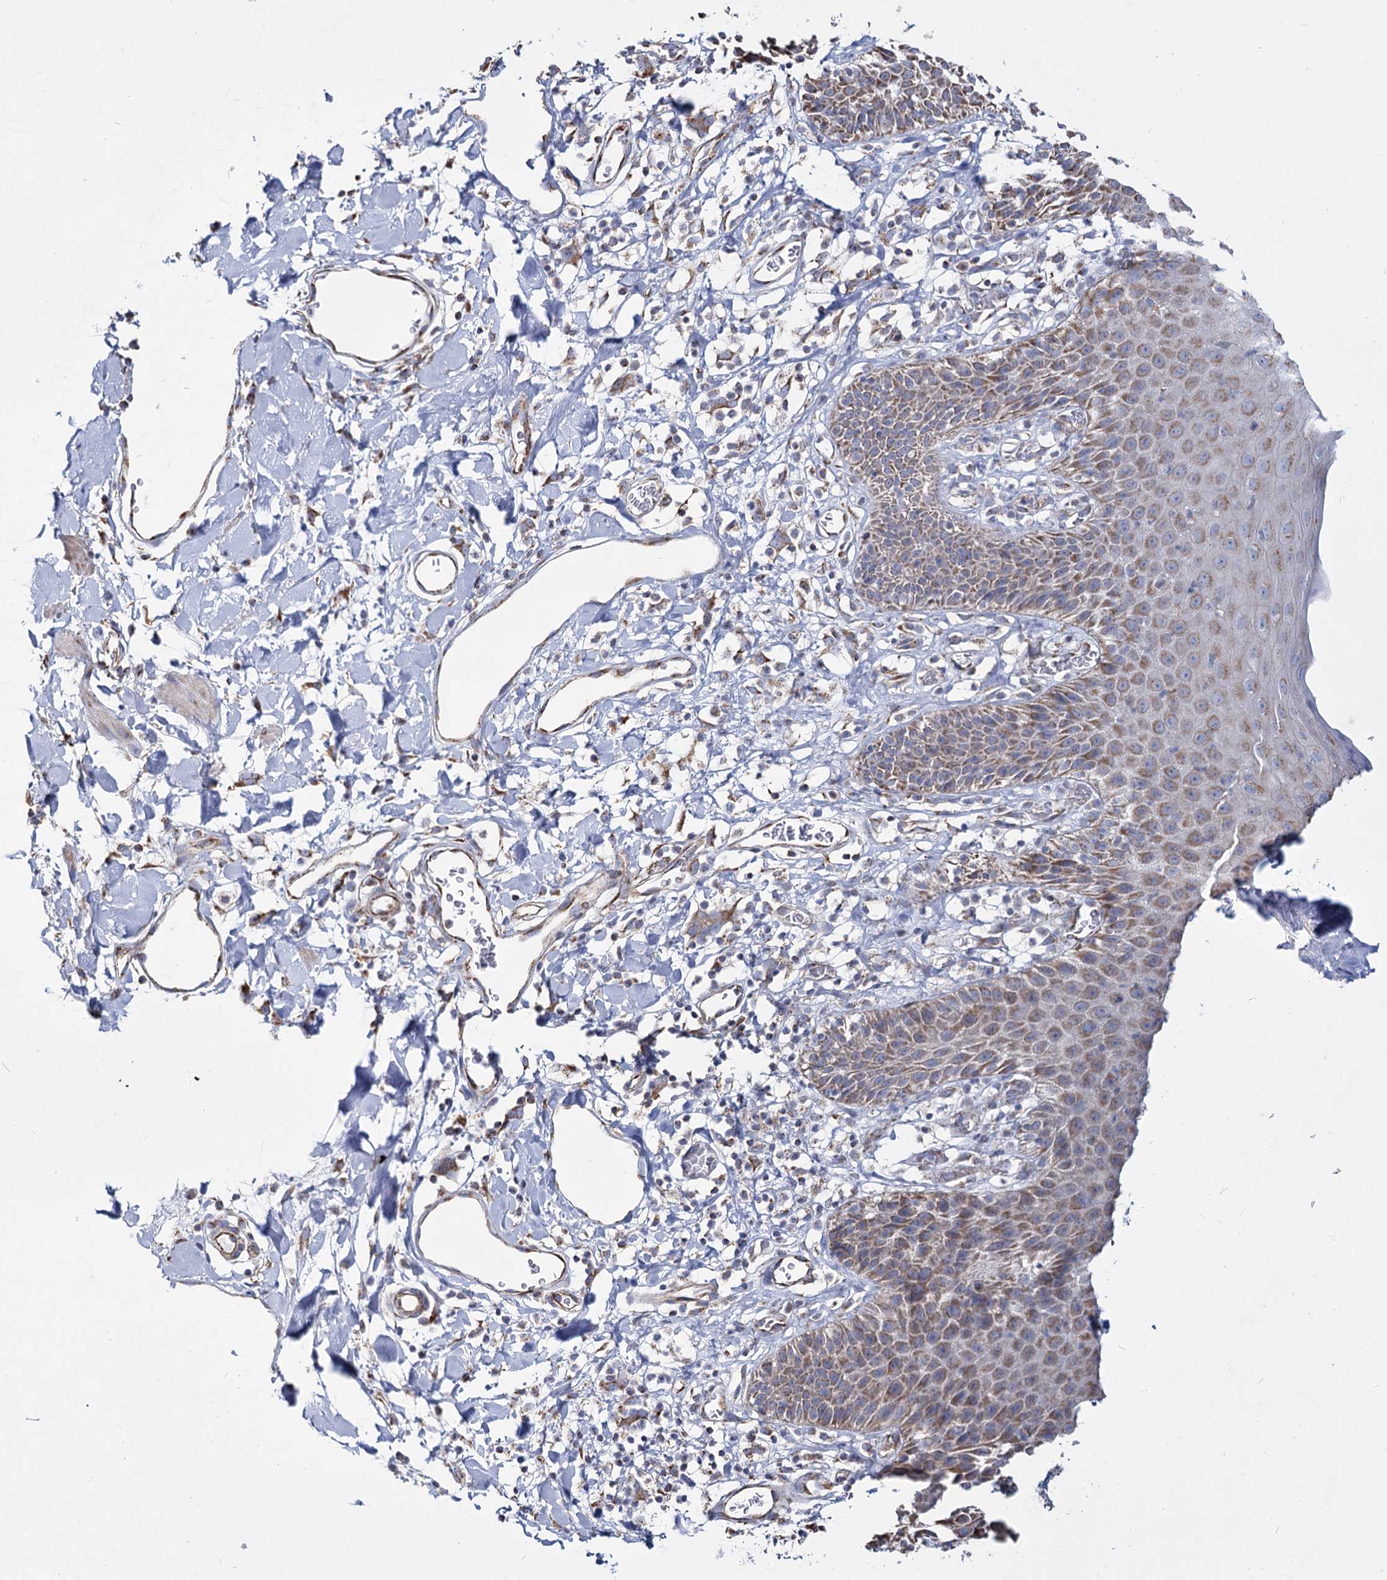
{"staining": {"intensity": "moderate", "quantity": ">75%", "location": "cytoplasmic/membranous"}, "tissue": "skin", "cell_type": "Epidermal cells", "image_type": "normal", "snomed": [{"axis": "morphology", "description": "Normal tissue, NOS"}, {"axis": "topography", "description": "Vulva"}], "caption": "An image of skin stained for a protein reveals moderate cytoplasmic/membranous brown staining in epidermal cells. (Brightfield microscopy of DAB IHC at high magnification).", "gene": "CCDC73", "patient": {"sex": "female", "age": 68}}